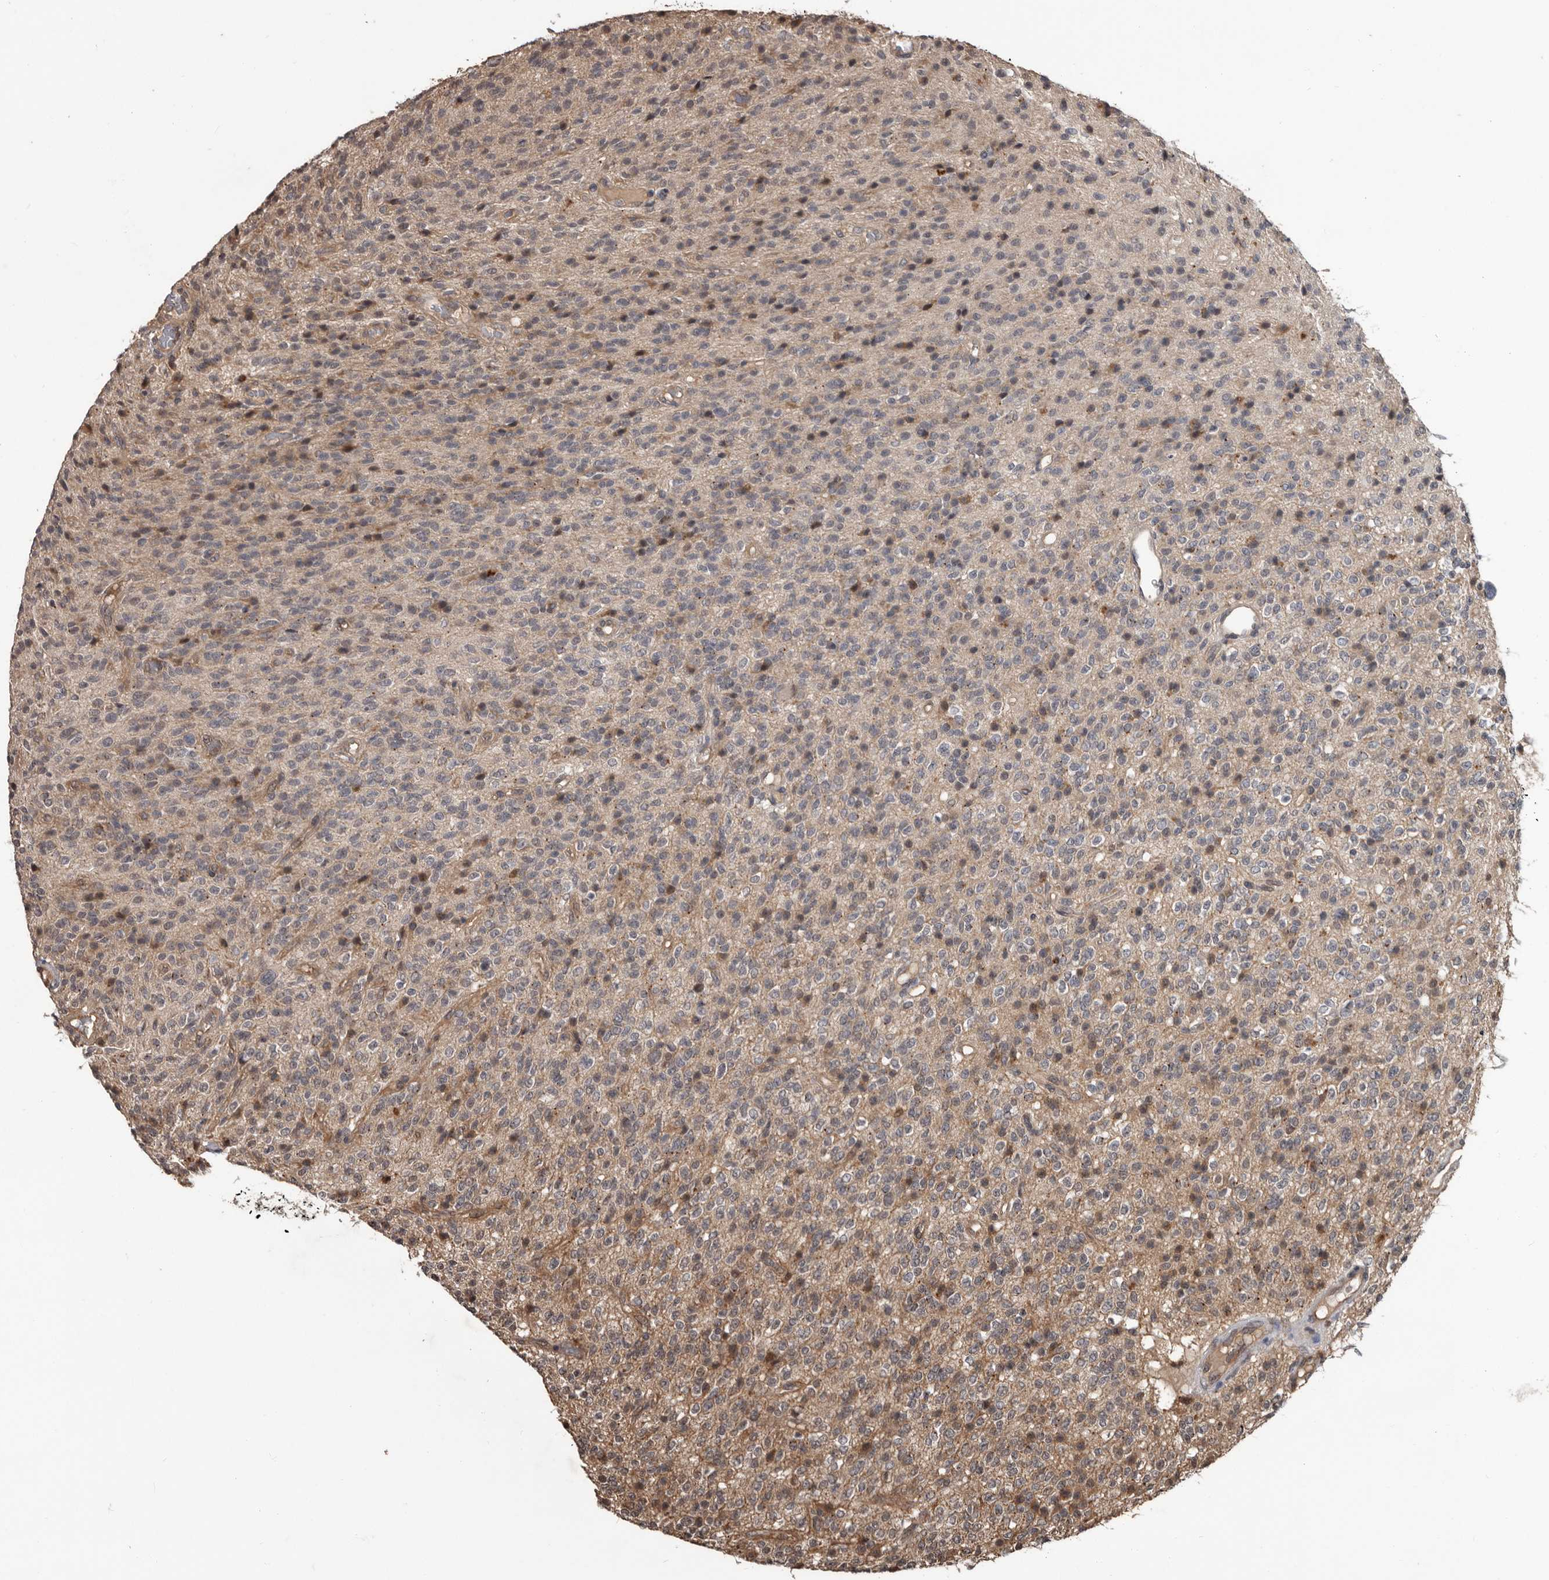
{"staining": {"intensity": "weak", "quantity": "<25%", "location": "cytoplasmic/membranous,nuclear"}, "tissue": "glioma", "cell_type": "Tumor cells", "image_type": "cancer", "snomed": [{"axis": "morphology", "description": "Glioma, malignant, High grade"}, {"axis": "topography", "description": "Brain"}], "caption": "An immunohistochemistry (IHC) histopathology image of malignant glioma (high-grade) is shown. There is no staining in tumor cells of malignant glioma (high-grade). The staining is performed using DAB (3,3'-diaminobenzidine) brown chromogen with nuclei counter-stained in using hematoxylin.", "gene": "AHR", "patient": {"sex": "male", "age": 34}}